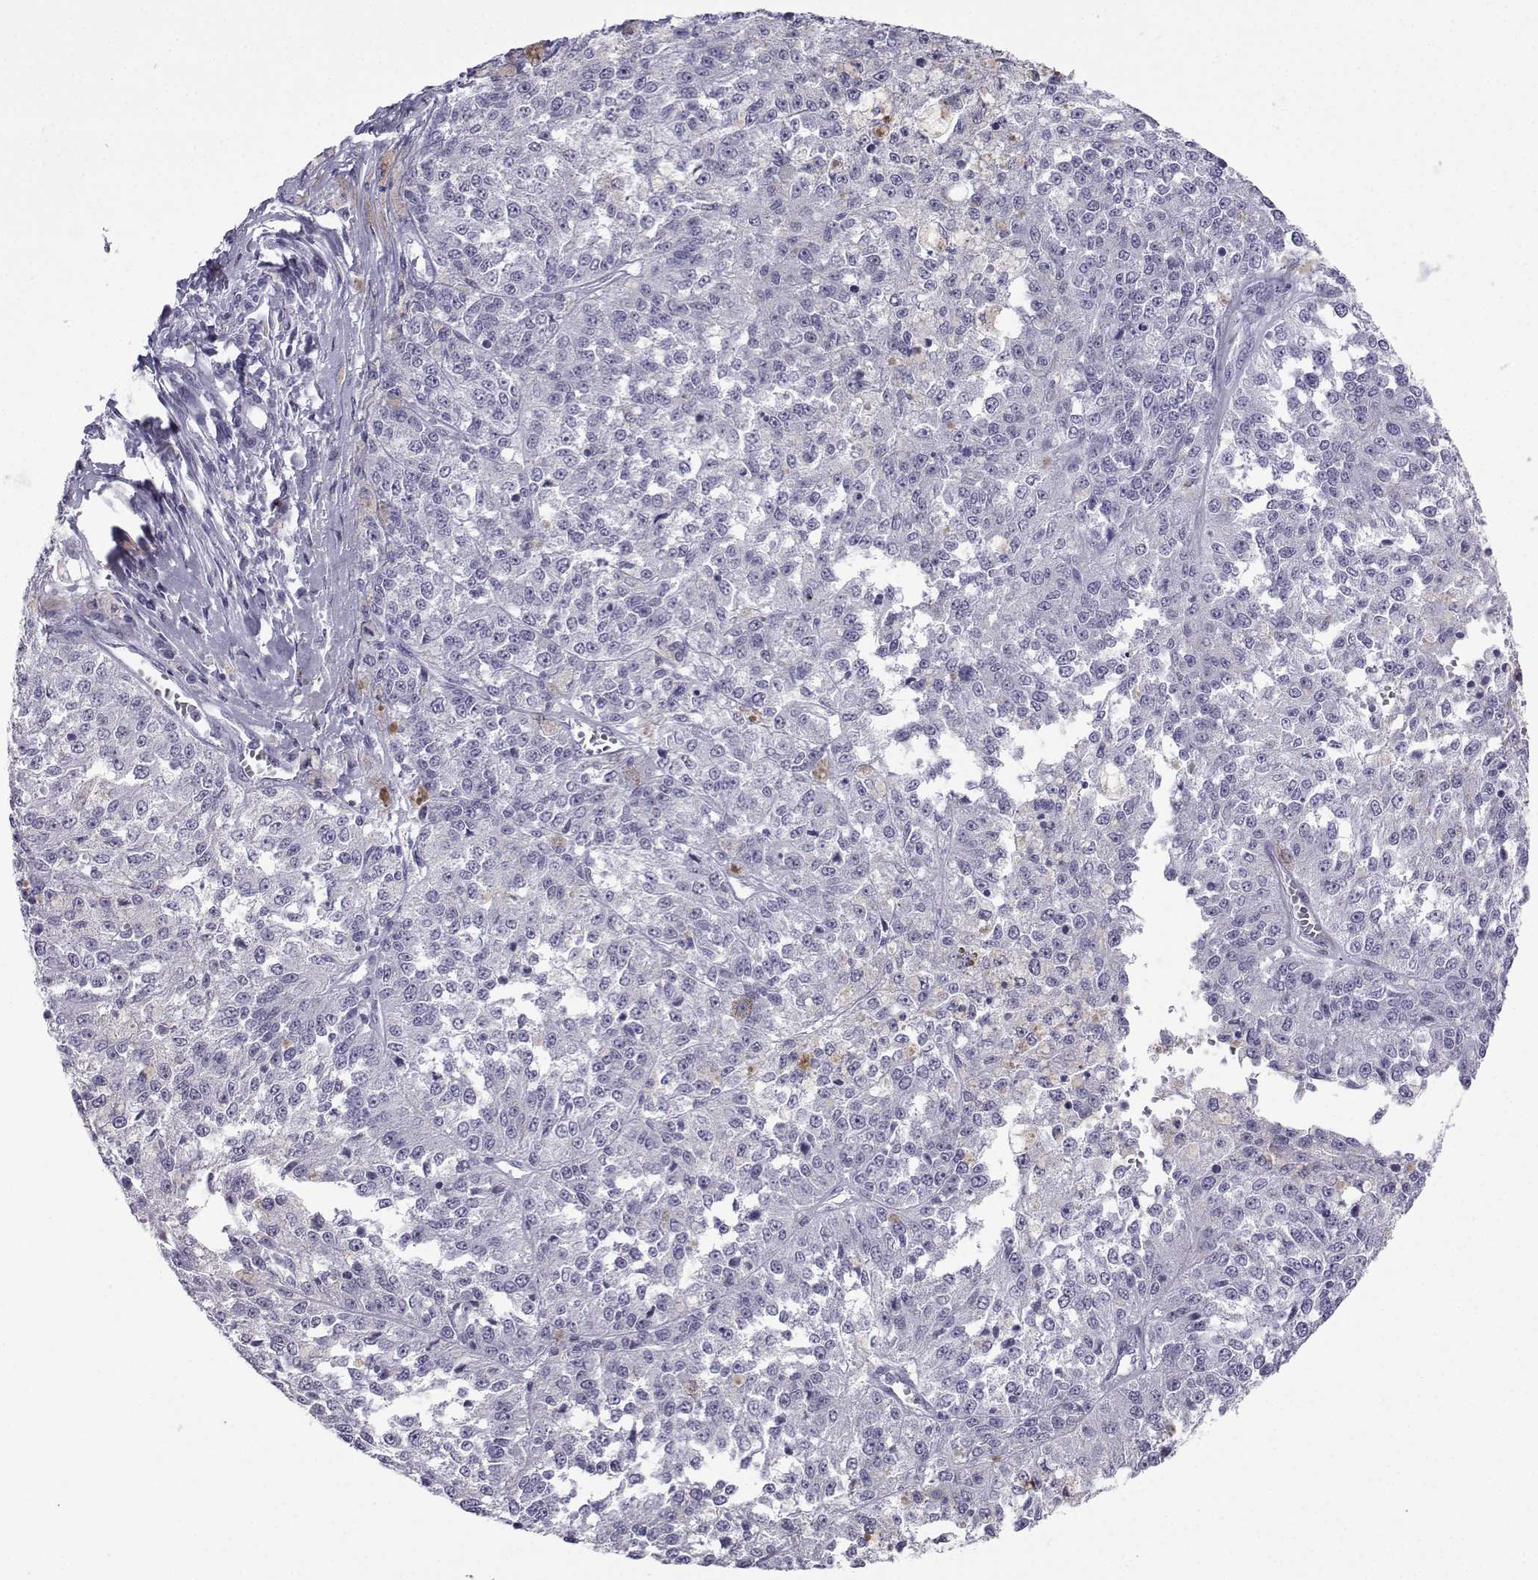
{"staining": {"intensity": "negative", "quantity": "none", "location": "none"}, "tissue": "melanoma", "cell_type": "Tumor cells", "image_type": "cancer", "snomed": [{"axis": "morphology", "description": "Malignant melanoma, Metastatic site"}, {"axis": "topography", "description": "Lymph node"}], "caption": "DAB (3,3'-diaminobenzidine) immunohistochemical staining of malignant melanoma (metastatic site) exhibits no significant staining in tumor cells.", "gene": "LORICRIN", "patient": {"sex": "female", "age": 64}}